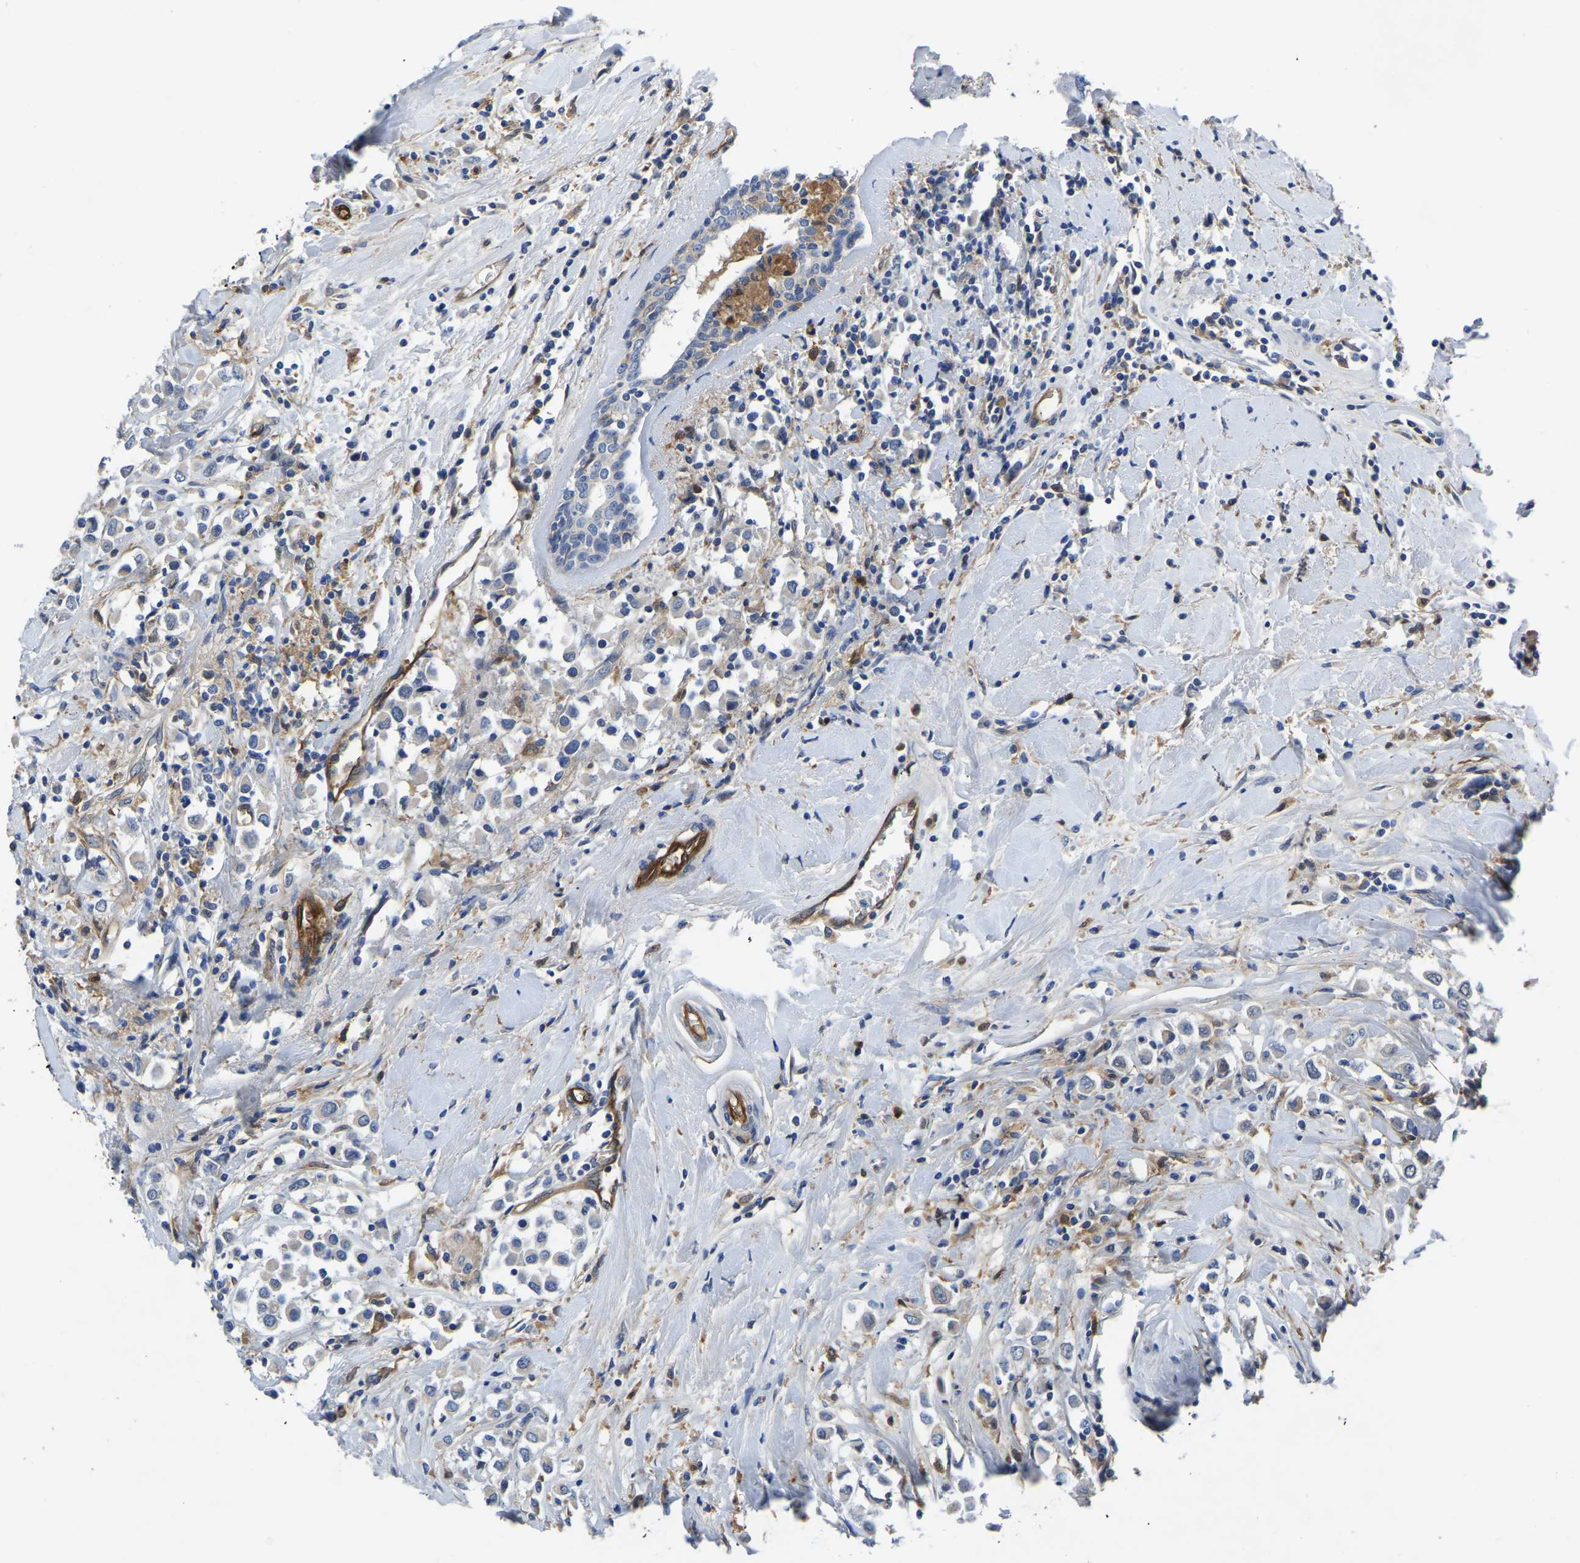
{"staining": {"intensity": "weak", "quantity": "<25%", "location": "cytoplasmic/membranous"}, "tissue": "breast cancer", "cell_type": "Tumor cells", "image_type": "cancer", "snomed": [{"axis": "morphology", "description": "Duct carcinoma"}, {"axis": "topography", "description": "Breast"}], "caption": "A high-resolution micrograph shows immunohistochemistry staining of infiltrating ductal carcinoma (breast), which reveals no significant staining in tumor cells. The staining is performed using DAB brown chromogen with nuclei counter-stained in using hematoxylin.", "gene": "ATG2B", "patient": {"sex": "female", "age": 61}}